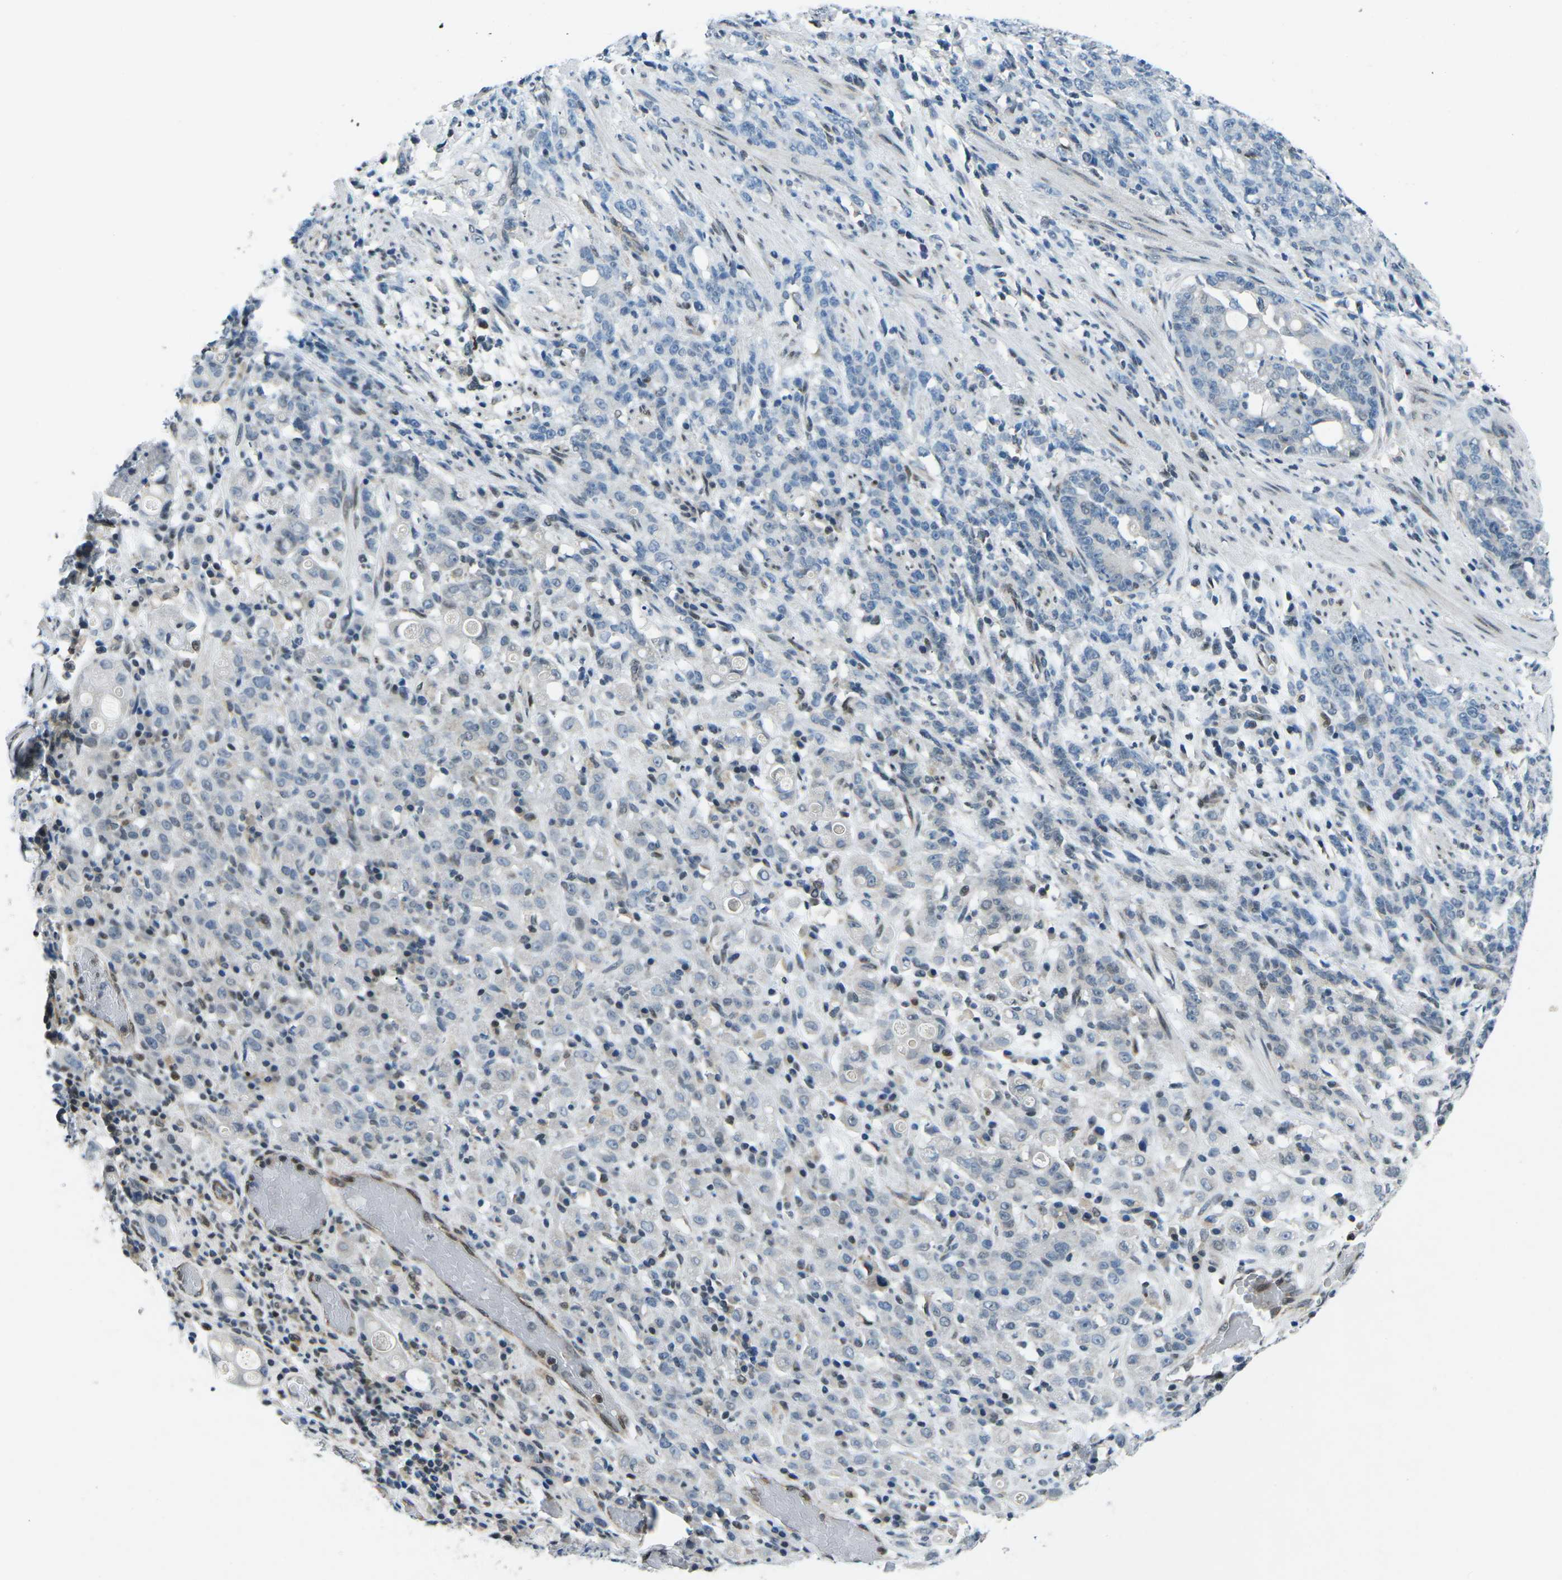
{"staining": {"intensity": "negative", "quantity": "none", "location": "none"}, "tissue": "stomach cancer", "cell_type": "Tumor cells", "image_type": "cancer", "snomed": [{"axis": "morphology", "description": "Adenocarcinoma, NOS"}, {"axis": "topography", "description": "Stomach, lower"}], "caption": "Immunohistochemical staining of human stomach adenocarcinoma shows no significant staining in tumor cells.", "gene": "MBNL1", "patient": {"sex": "male", "age": 88}}